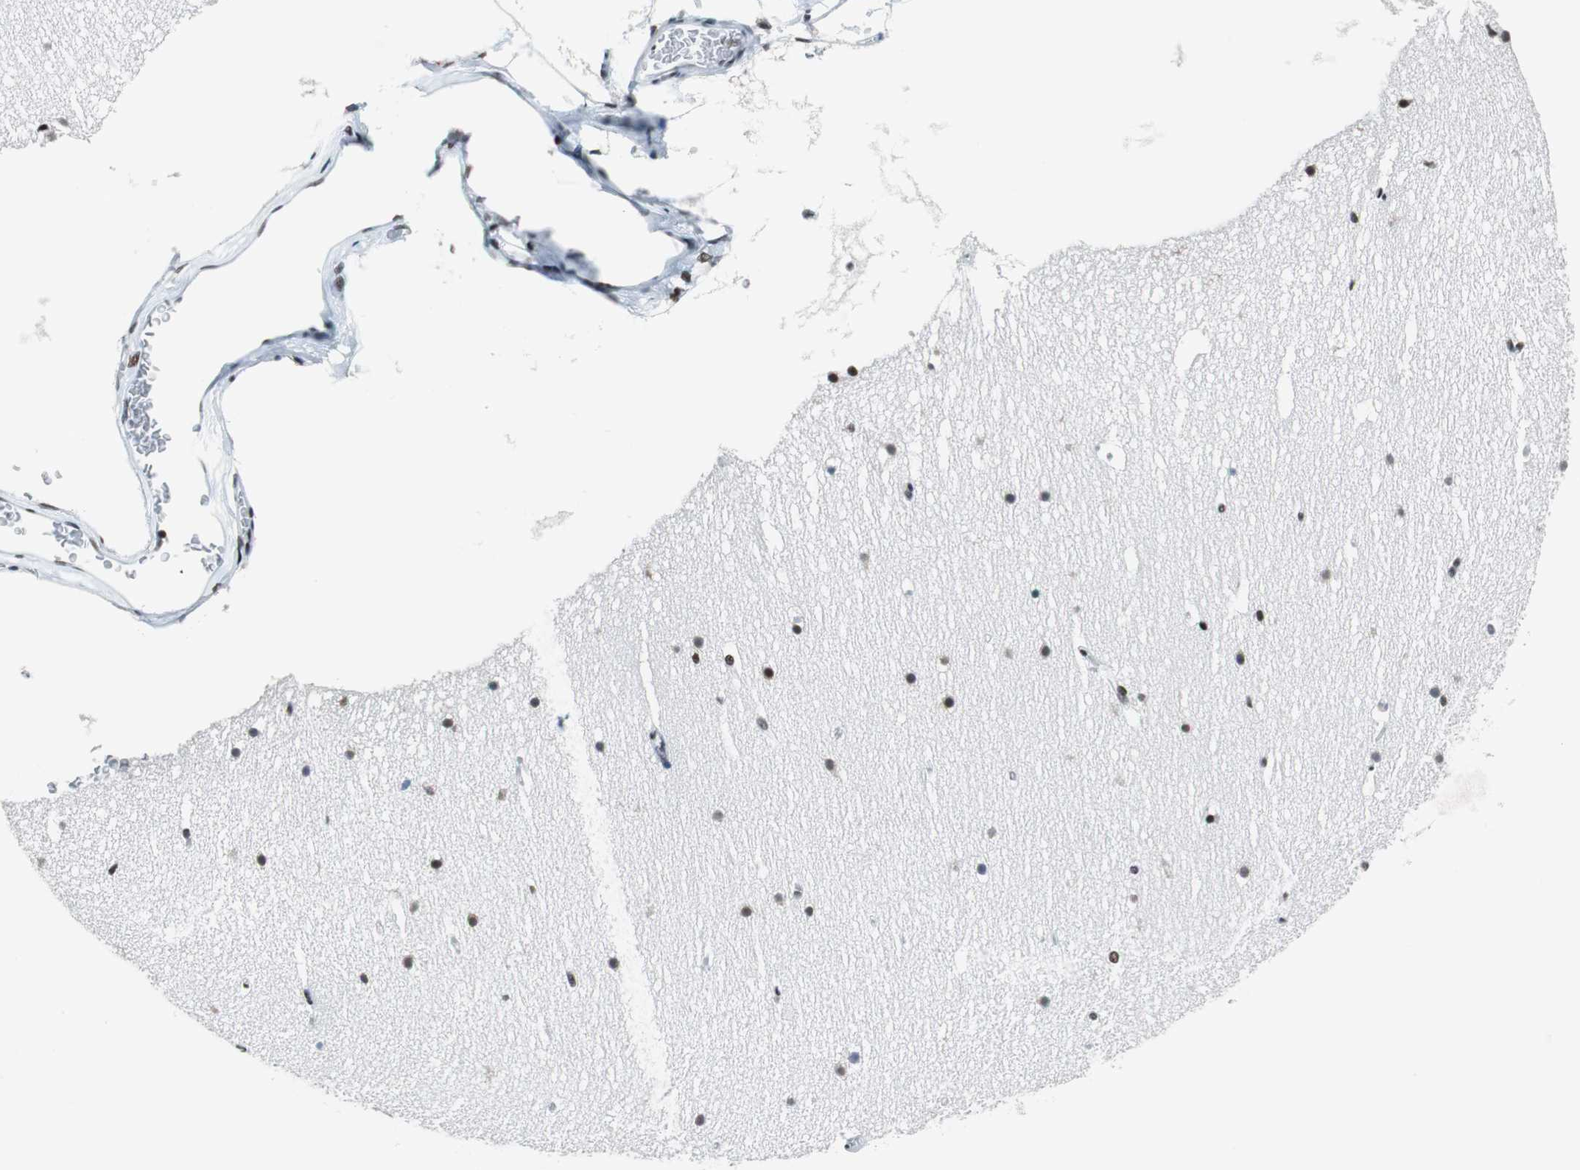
{"staining": {"intensity": "strong", "quantity": ">75%", "location": "nuclear"}, "tissue": "cerebellum", "cell_type": "Cells in granular layer", "image_type": "normal", "snomed": [{"axis": "morphology", "description": "Normal tissue, NOS"}, {"axis": "topography", "description": "Cerebellum"}], "caption": "An immunohistochemistry micrograph of unremarkable tissue is shown. Protein staining in brown highlights strong nuclear positivity in cerebellum within cells in granular layer. (Stains: DAB (3,3'-diaminobenzidine) in brown, nuclei in blue, Microscopy: brightfield microscopy at high magnification).", "gene": "HDAC3", "patient": {"sex": "female", "age": 19}}